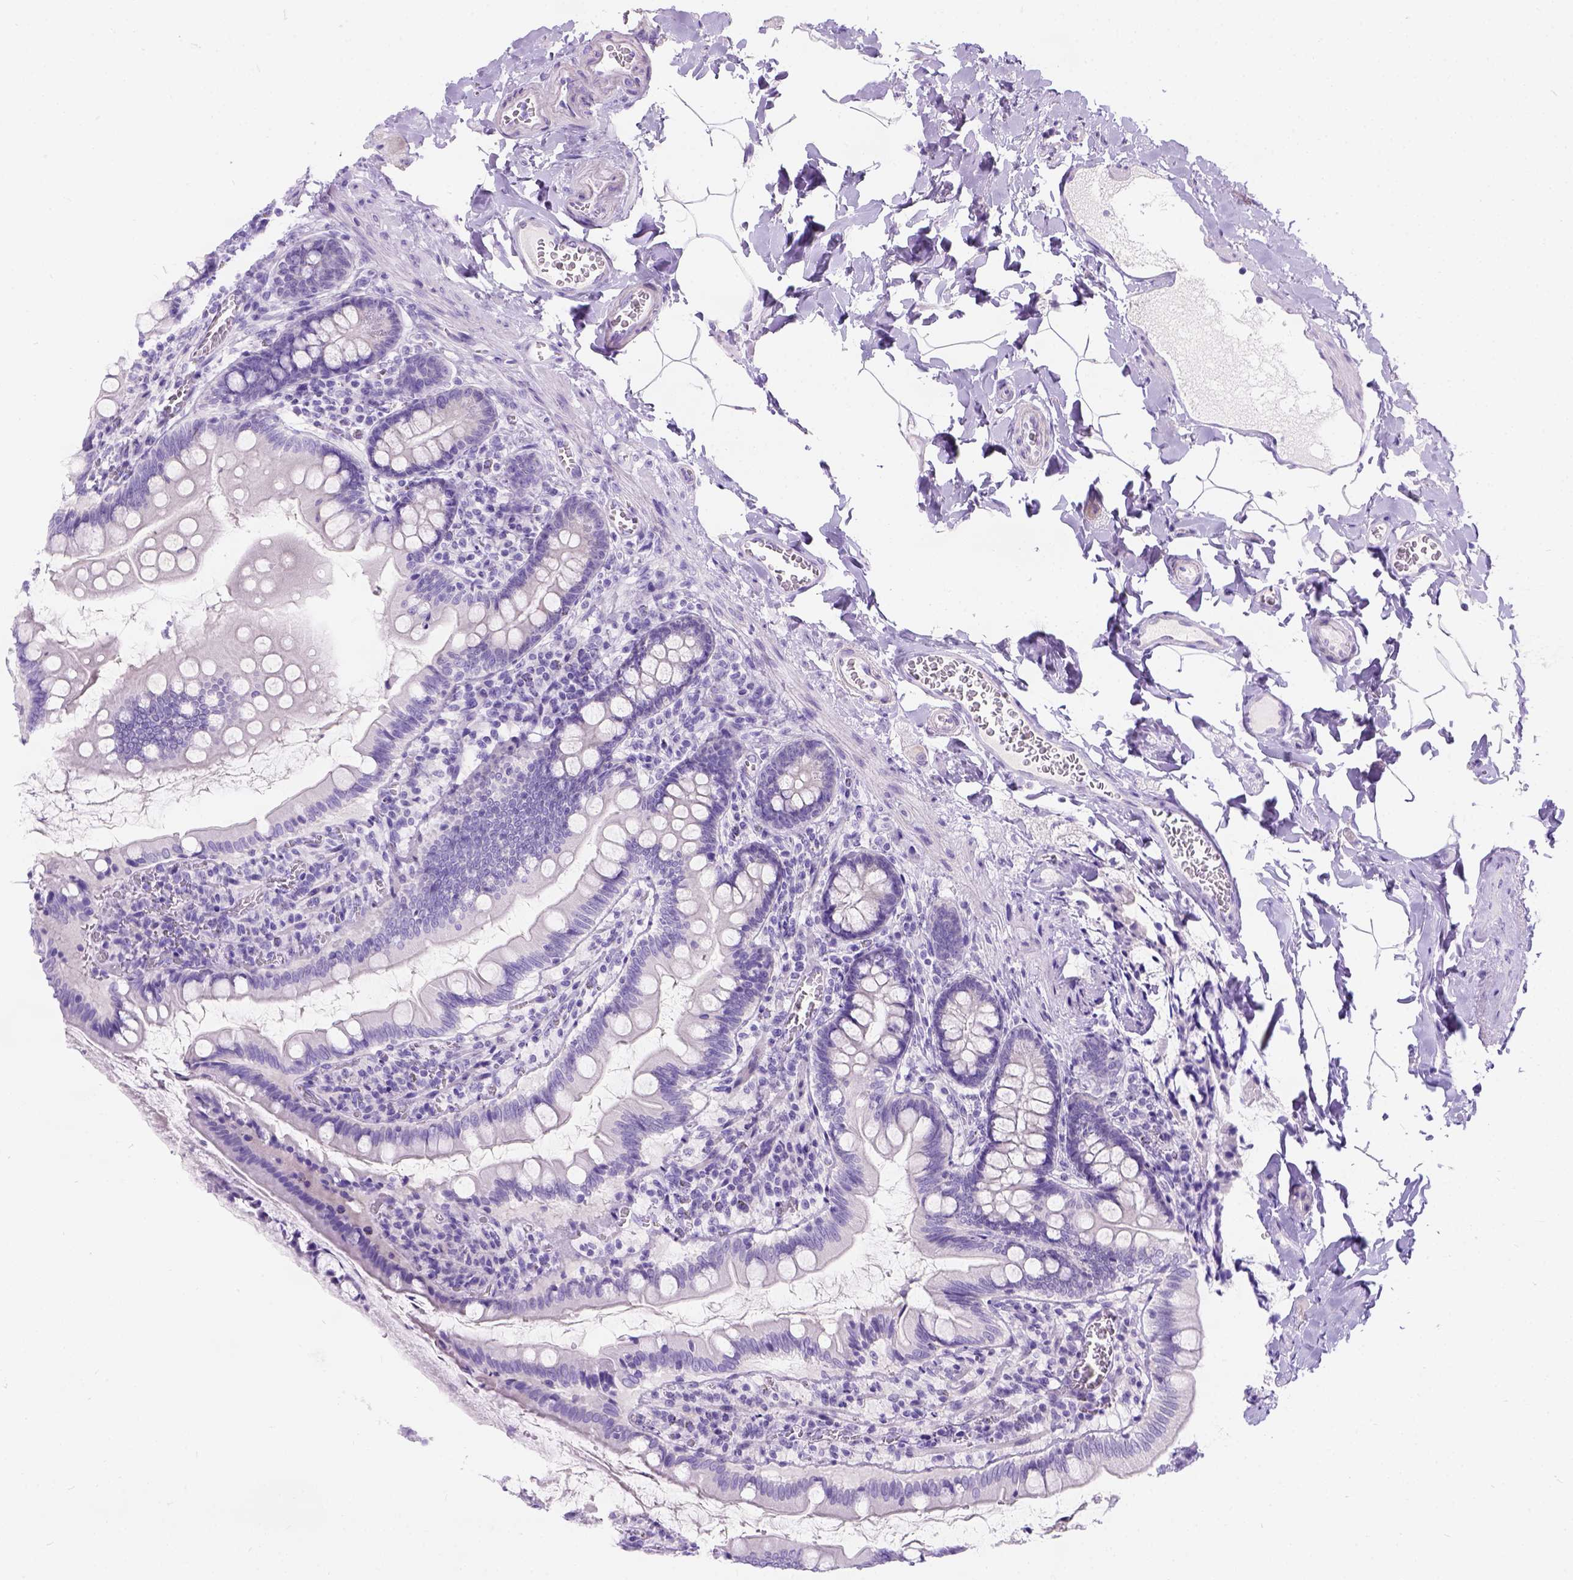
{"staining": {"intensity": "negative", "quantity": "none", "location": "none"}, "tissue": "small intestine", "cell_type": "Glandular cells", "image_type": "normal", "snomed": [{"axis": "morphology", "description": "Normal tissue, NOS"}, {"axis": "topography", "description": "Small intestine"}], "caption": "High magnification brightfield microscopy of unremarkable small intestine stained with DAB (brown) and counterstained with hematoxylin (blue): glandular cells show no significant positivity.", "gene": "C7orf57", "patient": {"sex": "female", "age": 56}}